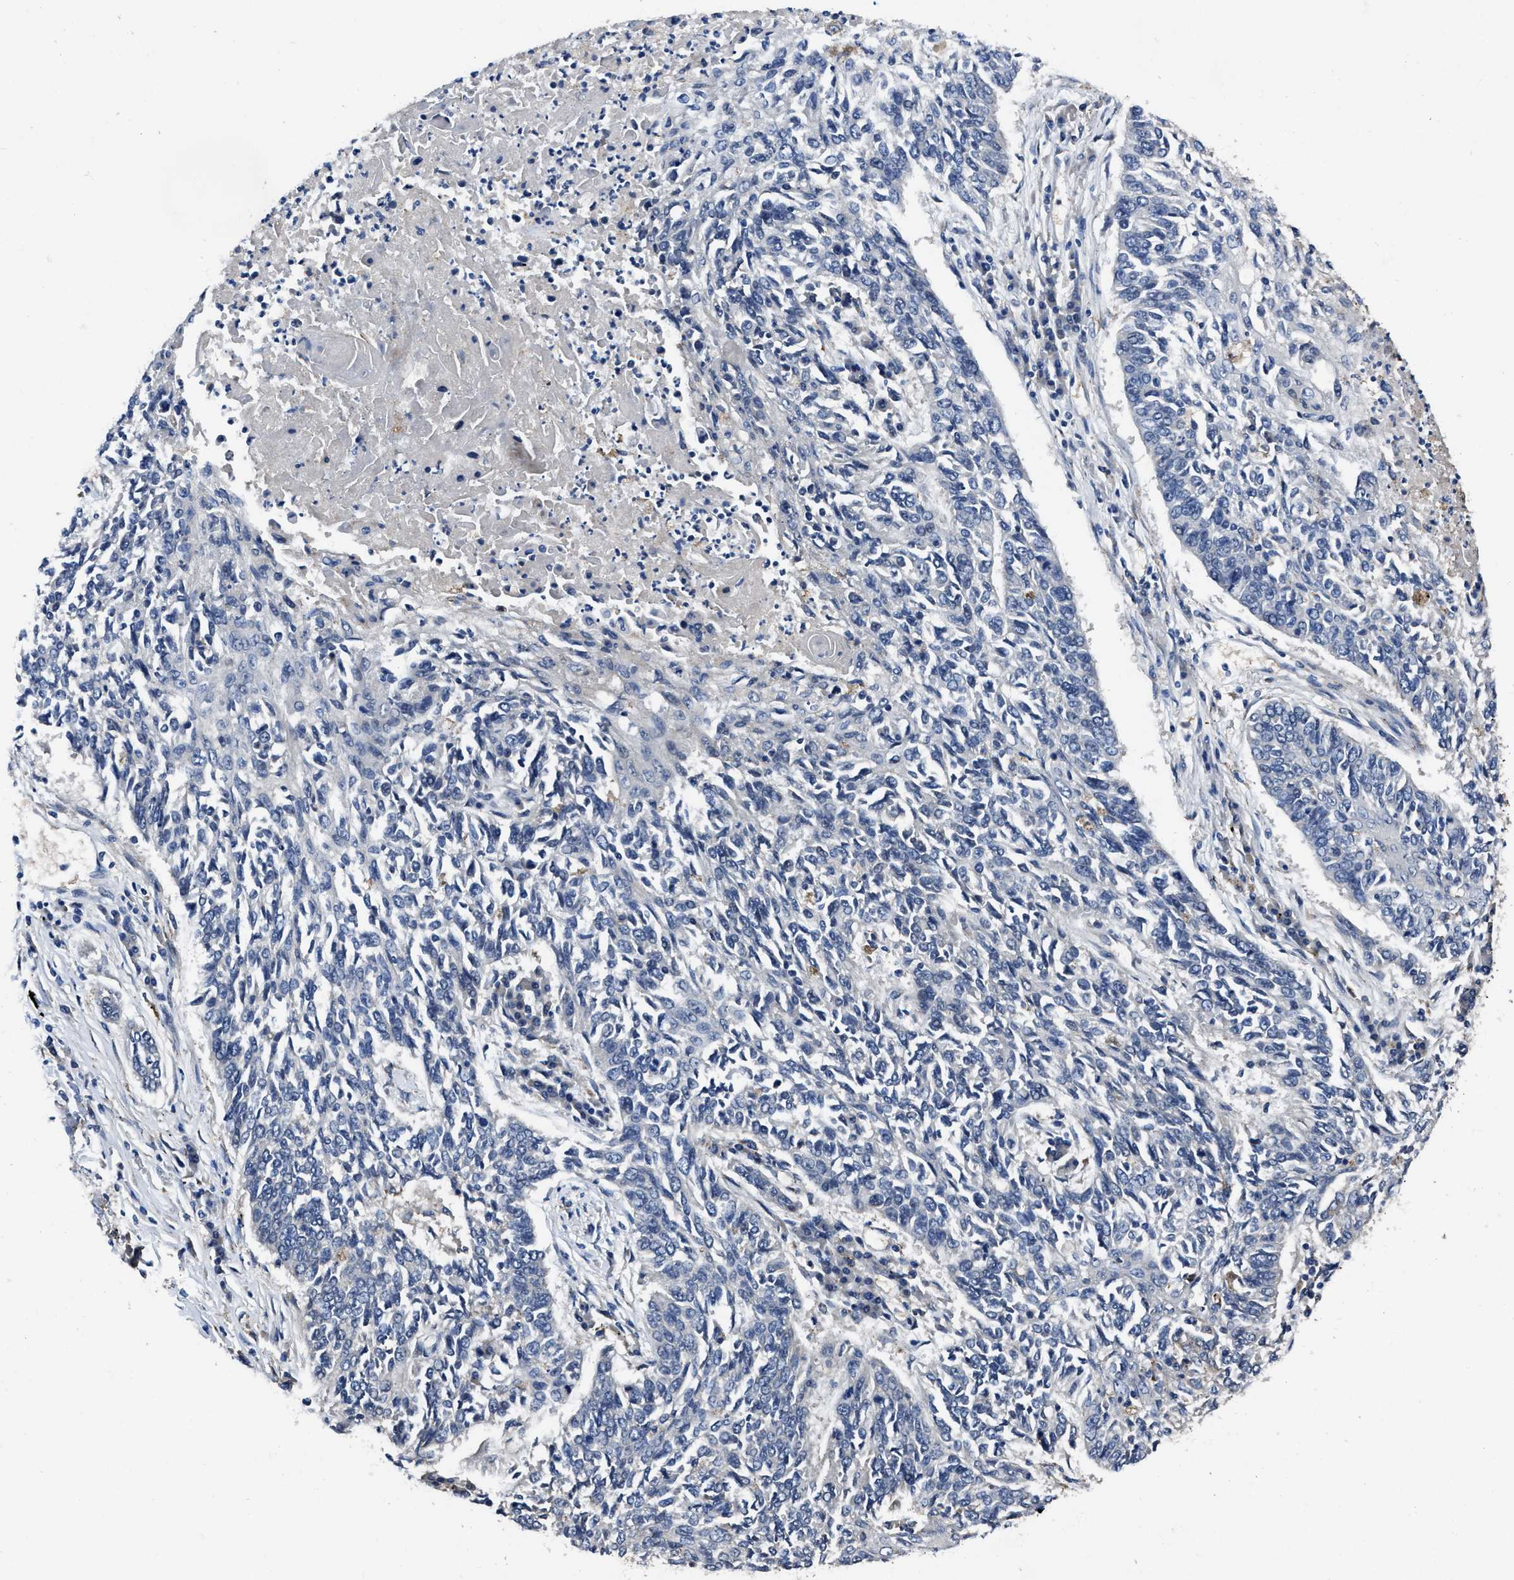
{"staining": {"intensity": "negative", "quantity": "none", "location": "none"}, "tissue": "lung cancer", "cell_type": "Tumor cells", "image_type": "cancer", "snomed": [{"axis": "morphology", "description": "Normal tissue, NOS"}, {"axis": "morphology", "description": "Squamous cell carcinoma, NOS"}, {"axis": "topography", "description": "Cartilage tissue"}, {"axis": "topography", "description": "Bronchus"}, {"axis": "topography", "description": "Lung"}], "caption": "Immunohistochemistry of lung squamous cell carcinoma reveals no positivity in tumor cells.", "gene": "GET4", "patient": {"sex": "female", "age": 49}}